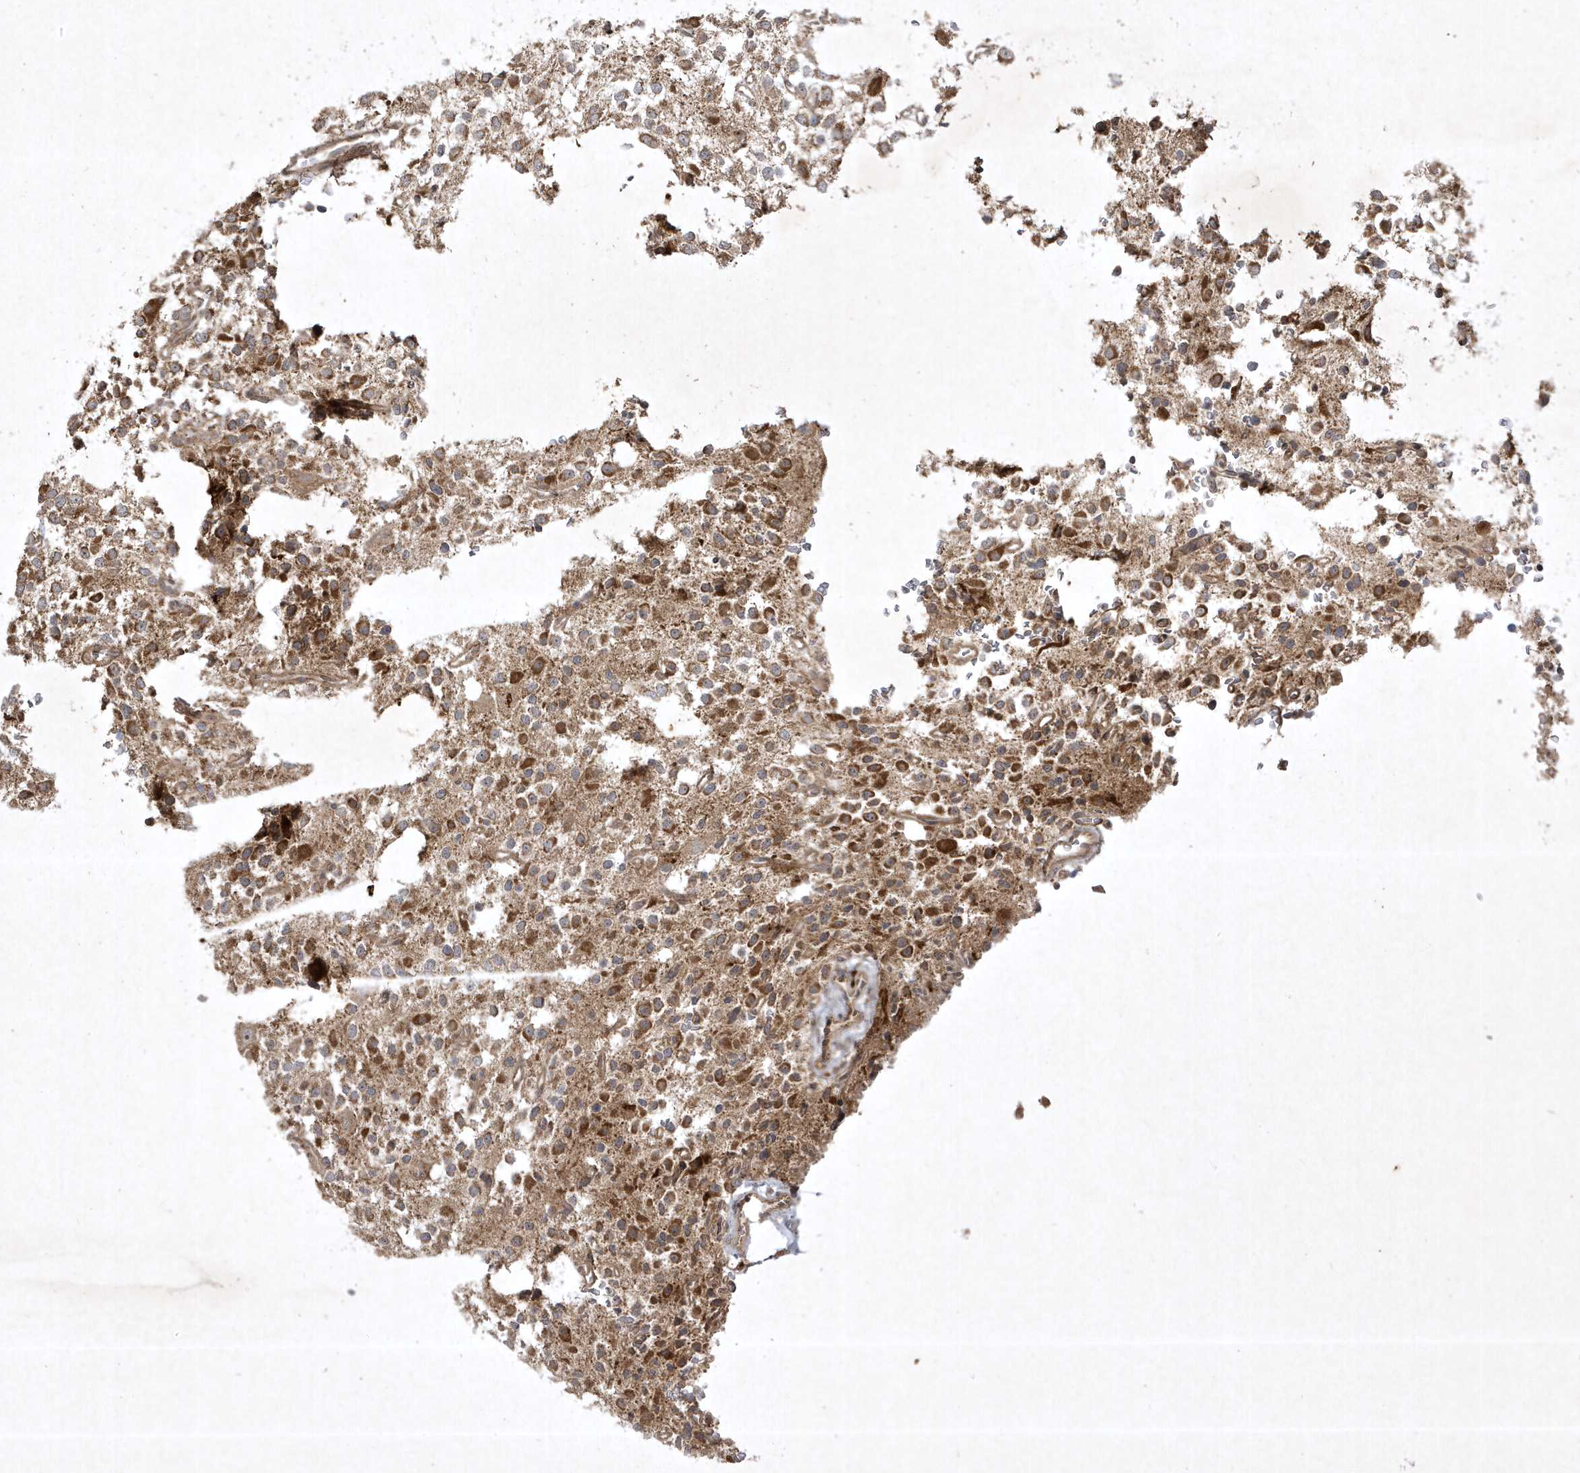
{"staining": {"intensity": "moderate", "quantity": ">75%", "location": "cytoplasmic/membranous"}, "tissue": "glioma", "cell_type": "Tumor cells", "image_type": "cancer", "snomed": [{"axis": "morphology", "description": "Glioma, malignant, High grade"}, {"axis": "topography", "description": "Brain"}], "caption": "Human high-grade glioma (malignant) stained for a protein (brown) reveals moderate cytoplasmic/membranous positive positivity in about >75% of tumor cells.", "gene": "FAM83C", "patient": {"sex": "female", "age": 62}}